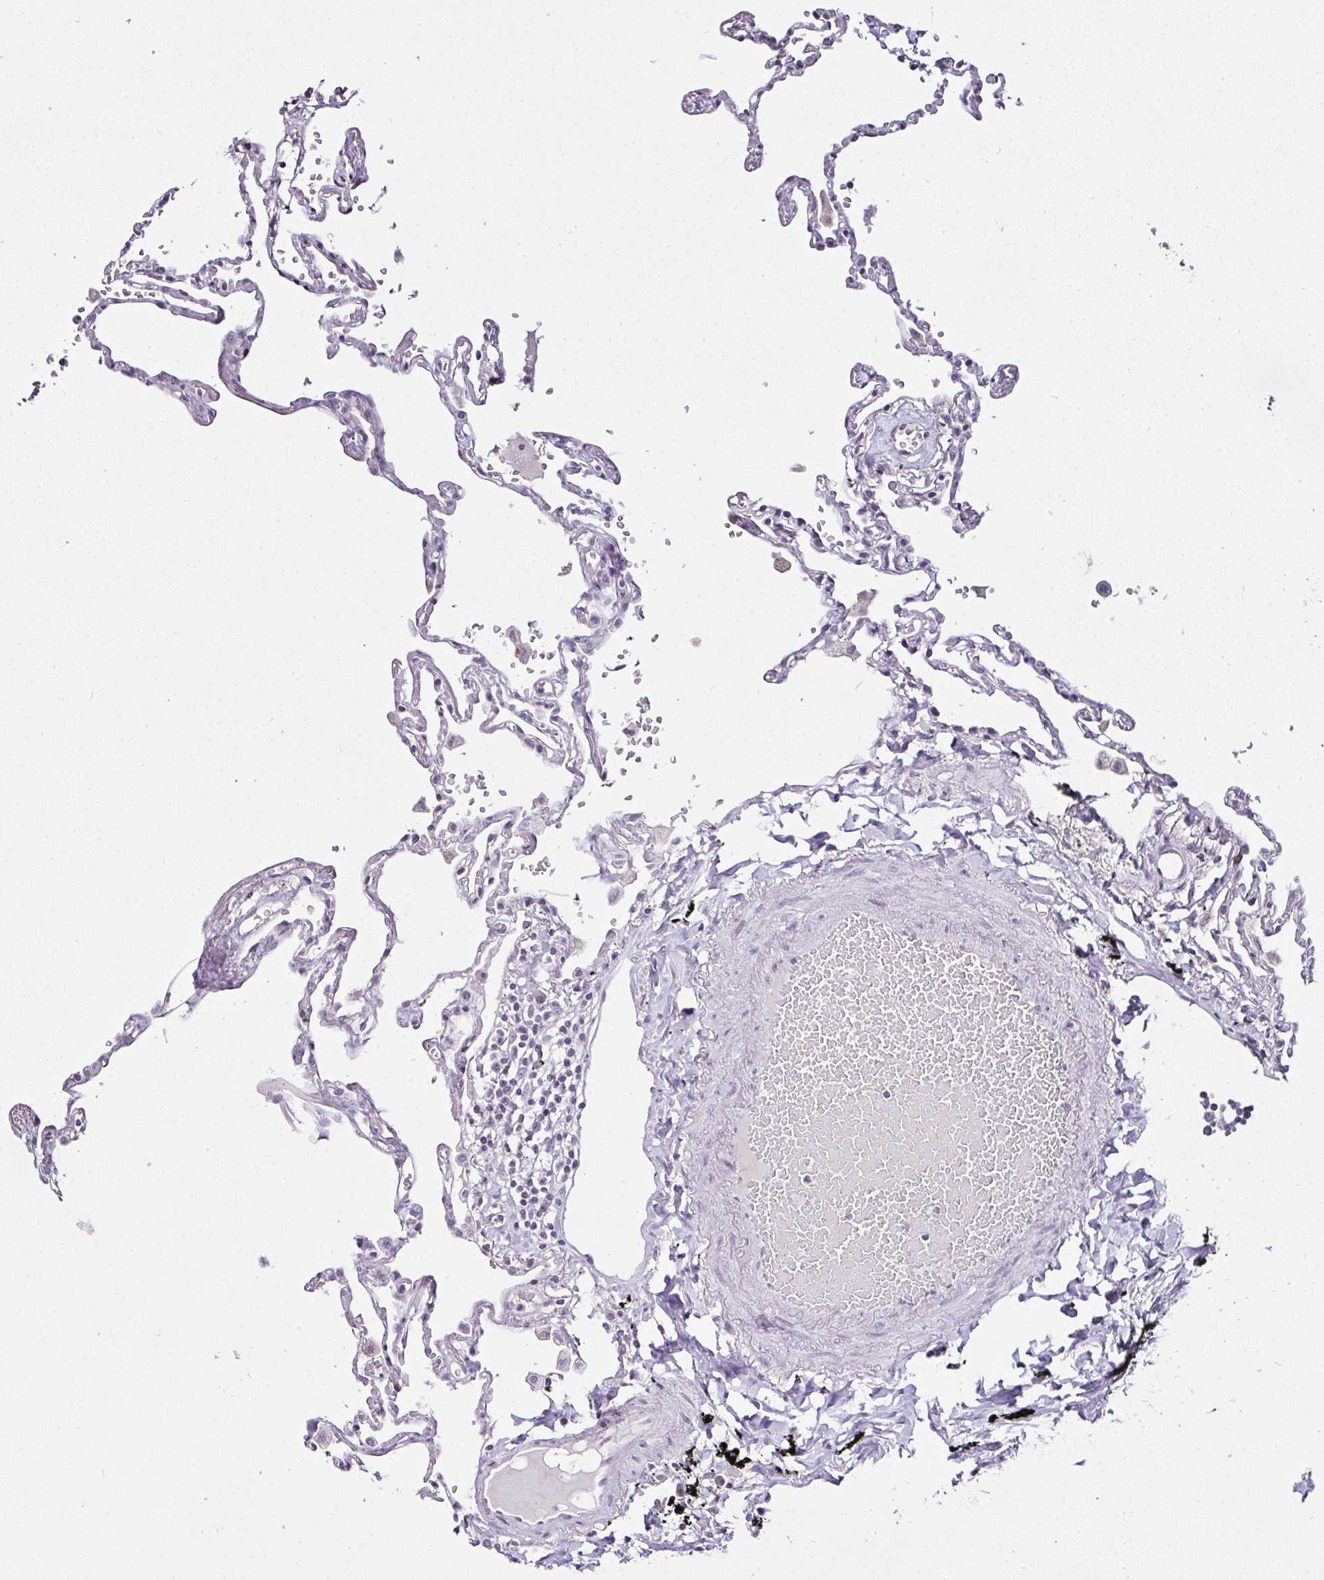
{"staining": {"intensity": "negative", "quantity": "none", "location": "none"}, "tissue": "lung", "cell_type": "Alveolar cells", "image_type": "normal", "snomed": [{"axis": "morphology", "description": "Normal tissue, NOS"}, {"axis": "topography", "description": "Lung"}], "caption": "Alveolar cells show no significant positivity in benign lung. Nuclei are stained in blue.", "gene": "SERPINB3", "patient": {"sex": "female", "age": 67}}